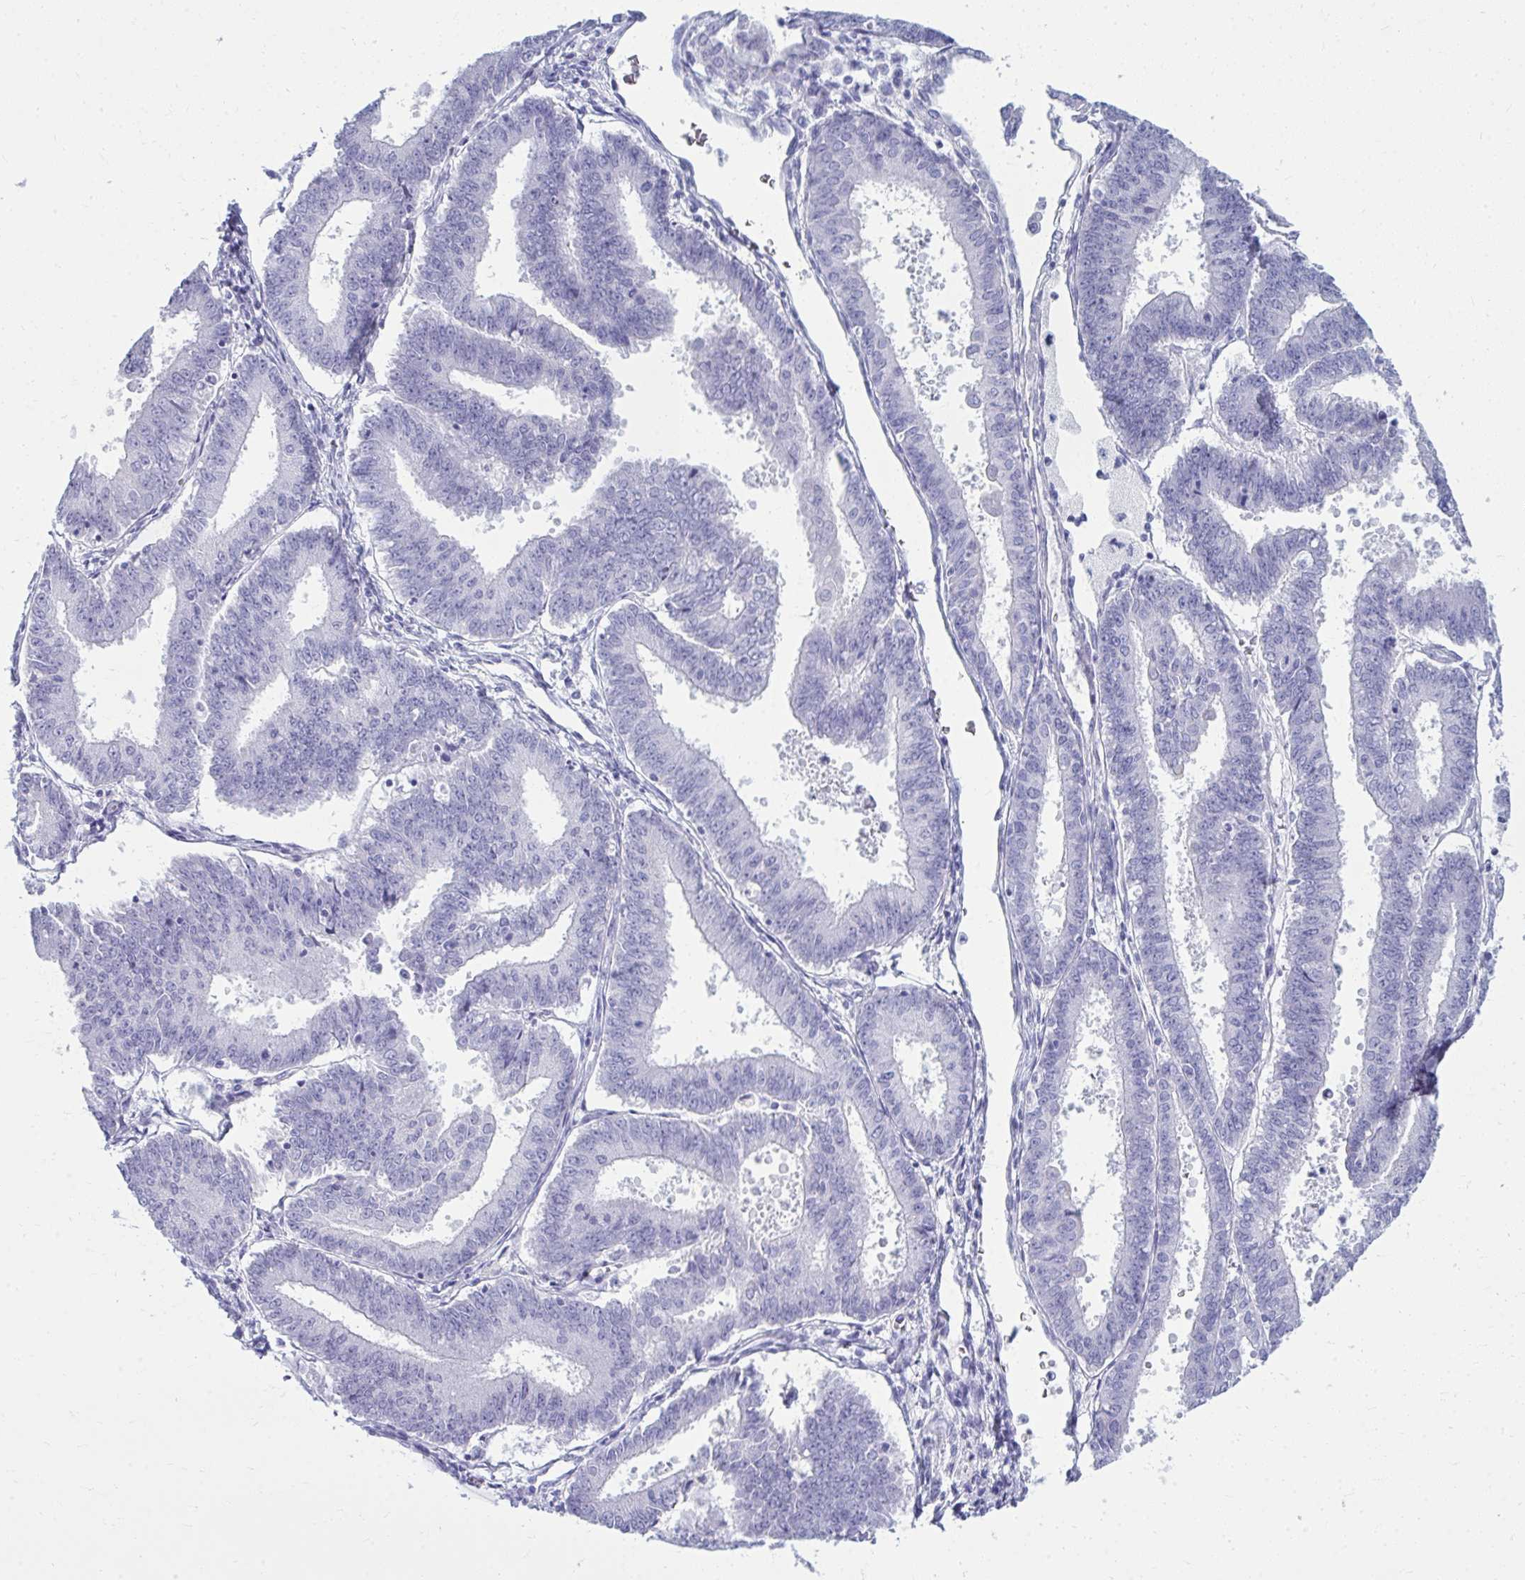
{"staining": {"intensity": "negative", "quantity": "none", "location": "none"}, "tissue": "endometrial cancer", "cell_type": "Tumor cells", "image_type": "cancer", "snomed": [{"axis": "morphology", "description": "Adenocarcinoma, NOS"}, {"axis": "topography", "description": "Endometrium"}], "caption": "High power microscopy histopathology image of an IHC micrograph of endometrial adenocarcinoma, revealing no significant staining in tumor cells.", "gene": "QDPR", "patient": {"sex": "female", "age": 73}}